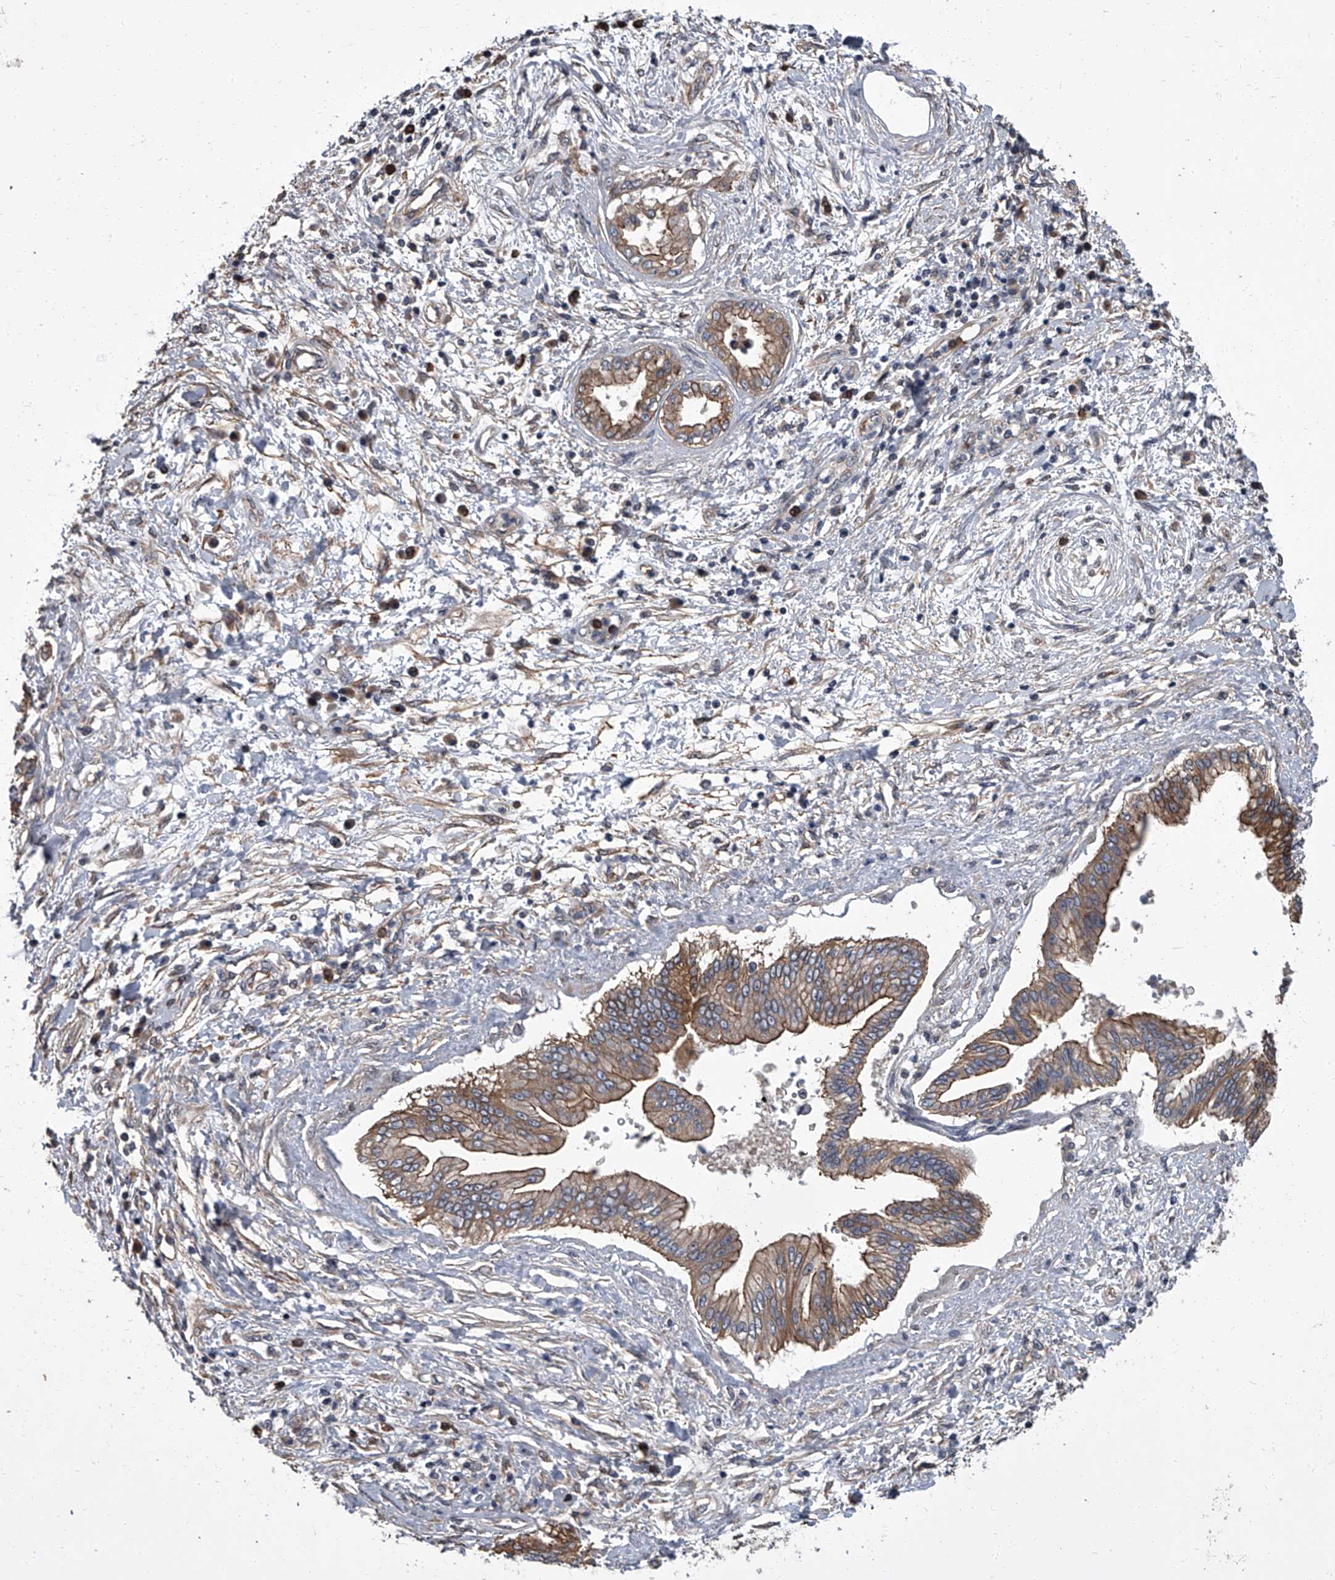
{"staining": {"intensity": "moderate", "quantity": ">75%", "location": "cytoplasmic/membranous"}, "tissue": "pancreatic cancer", "cell_type": "Tumor cells", "image_type": "cancer", "snomed": [{"axis": "morphology", "description": "Adenocarcinoma, NOS"}, {"axis": "topography", "description": "Pancreas"}], "caption": "A brown stain shows moderate cytoplasmic/membranous expression of a protein in adenocarcinoma (pancreatic) tumor cells.", "gene": "SIRT4", "patient": {"sex": "female", "age": 56}}